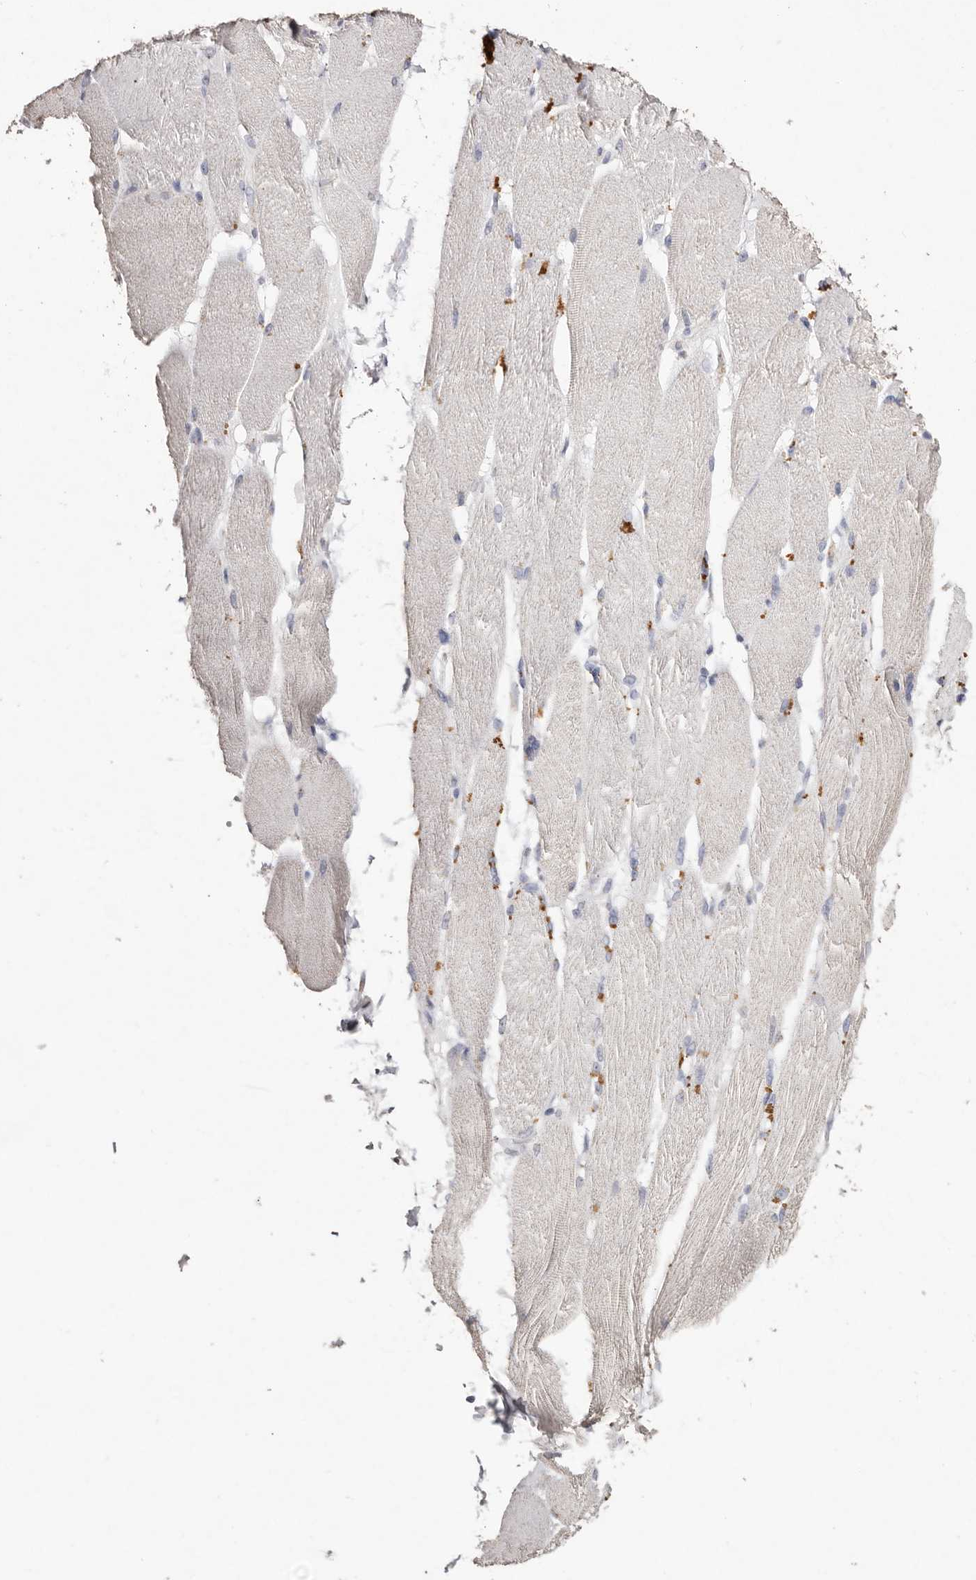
{"staining": {"intensity": "moderate", "quantity": "<25%", "location": "cytoplasmic/membranous"}, "tissue": "skeletal muscle", "cell_type": "Myocytes", "image_type": "normal", "snomed": [{"axis": "morphology", "description": "Normal tissue, NOS"}, {"axis": "topography", "description": "Skin"}, {"axis": "topography", "description": "Skeletal muscle"}], "caption": "Immunohistochemical staining of benign human skeletal muscle displays moderate cytoplasmic/membranous protein staining in approximately <25% of myocytes.", "gene": "LGALS7B", "patient": {"sex": "male", "age": 83}}